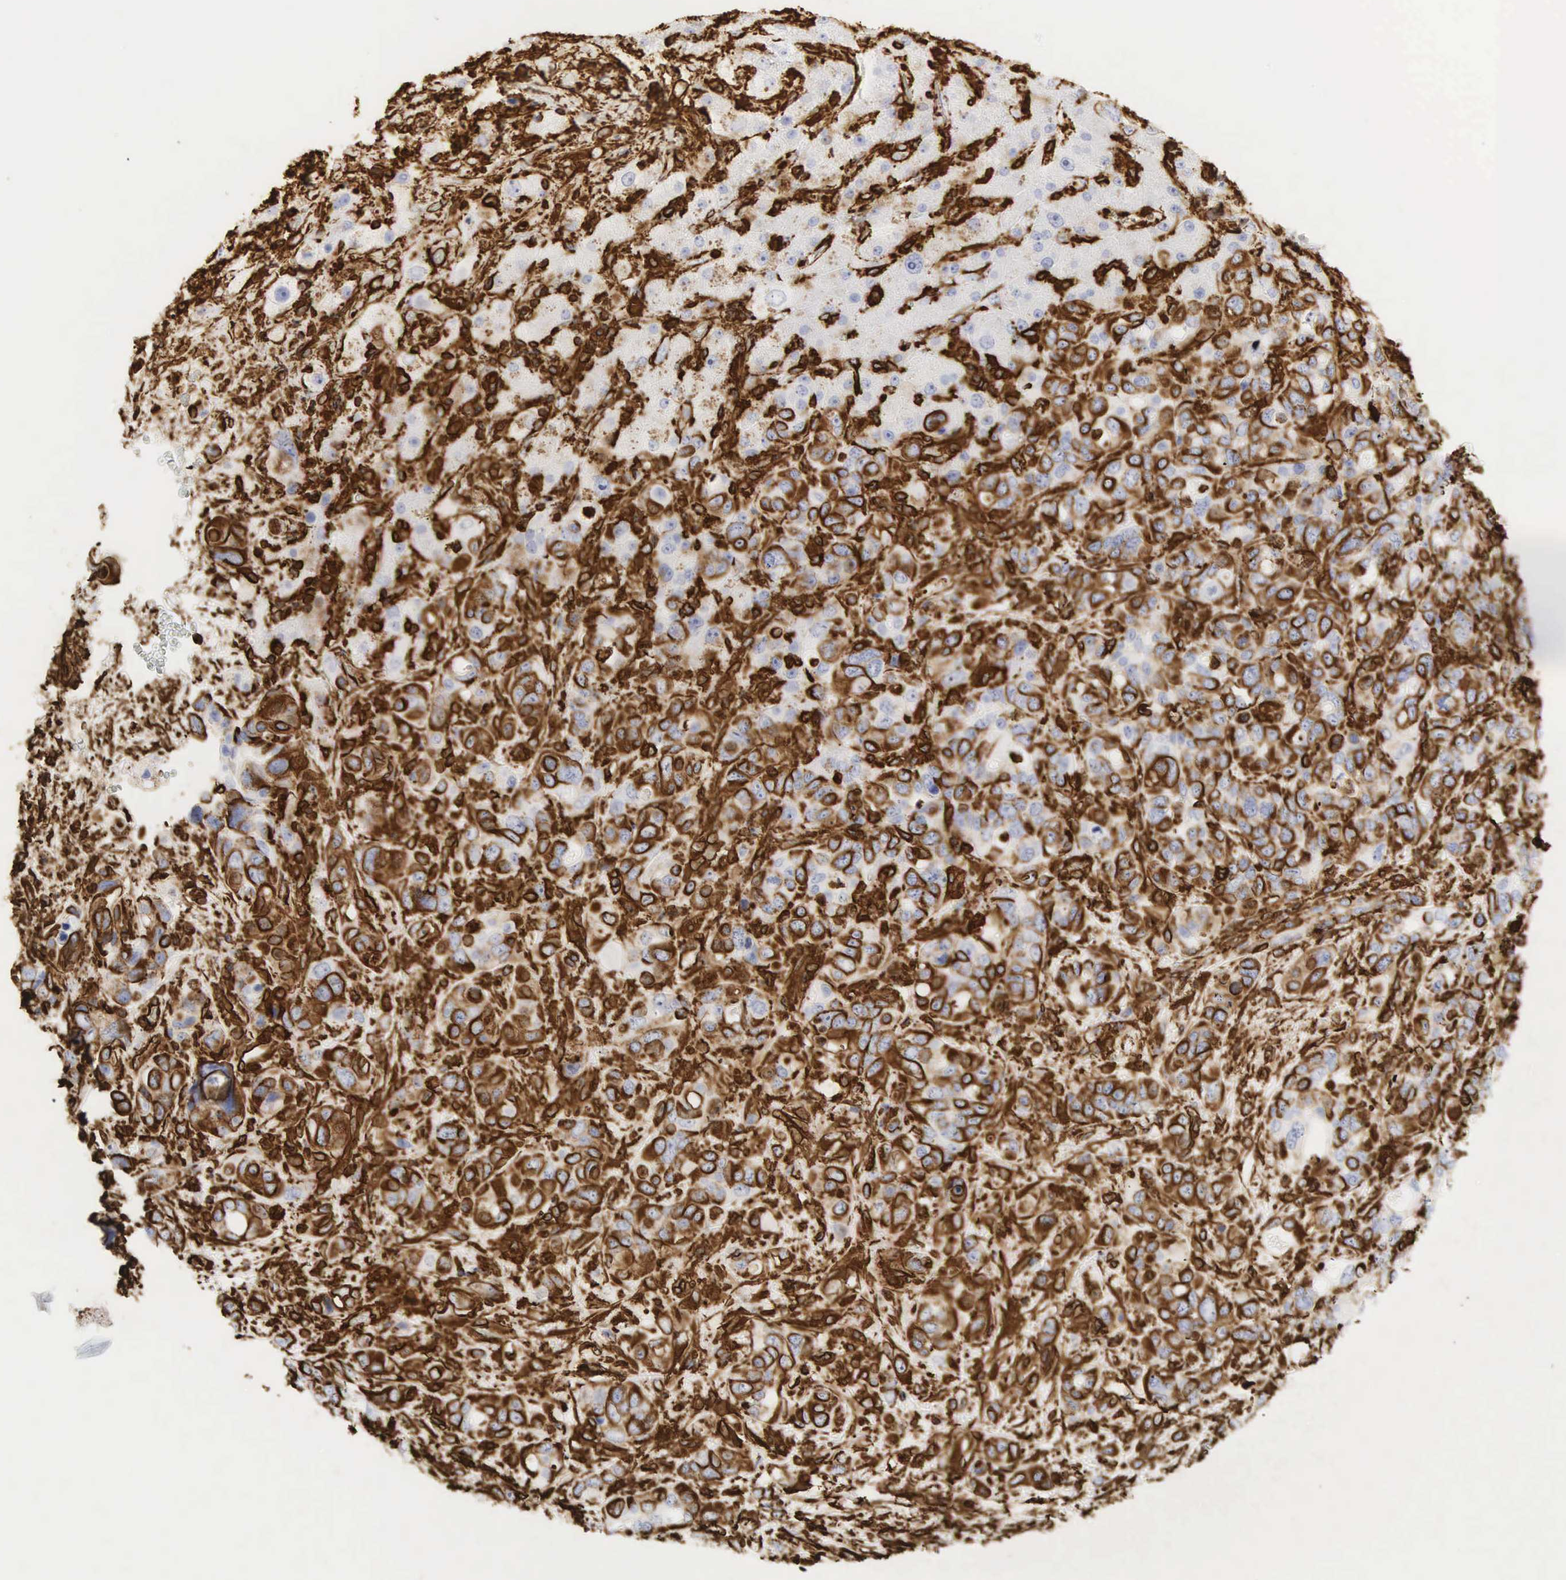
{"staining": {"intensity": "strong", "quantity": ">75%", "location": "cytoplasmic/membranous"}, "tissue": "liver cancer", "cell_type": "Tumor cells", "image_type": "cancer", "snomed": [{"axis": "morphology", "description": "Cholangiocarcinoma"}, {"axis": "topography", "description": "Liver"}], "caption": "Protein expression by IHC exhibits strong cytoplasmic/membranous expression in approximately >75% of tumor cells in liver cancer.", "gene": "VIM", "patient": {"sex": "female", "age": 79}}